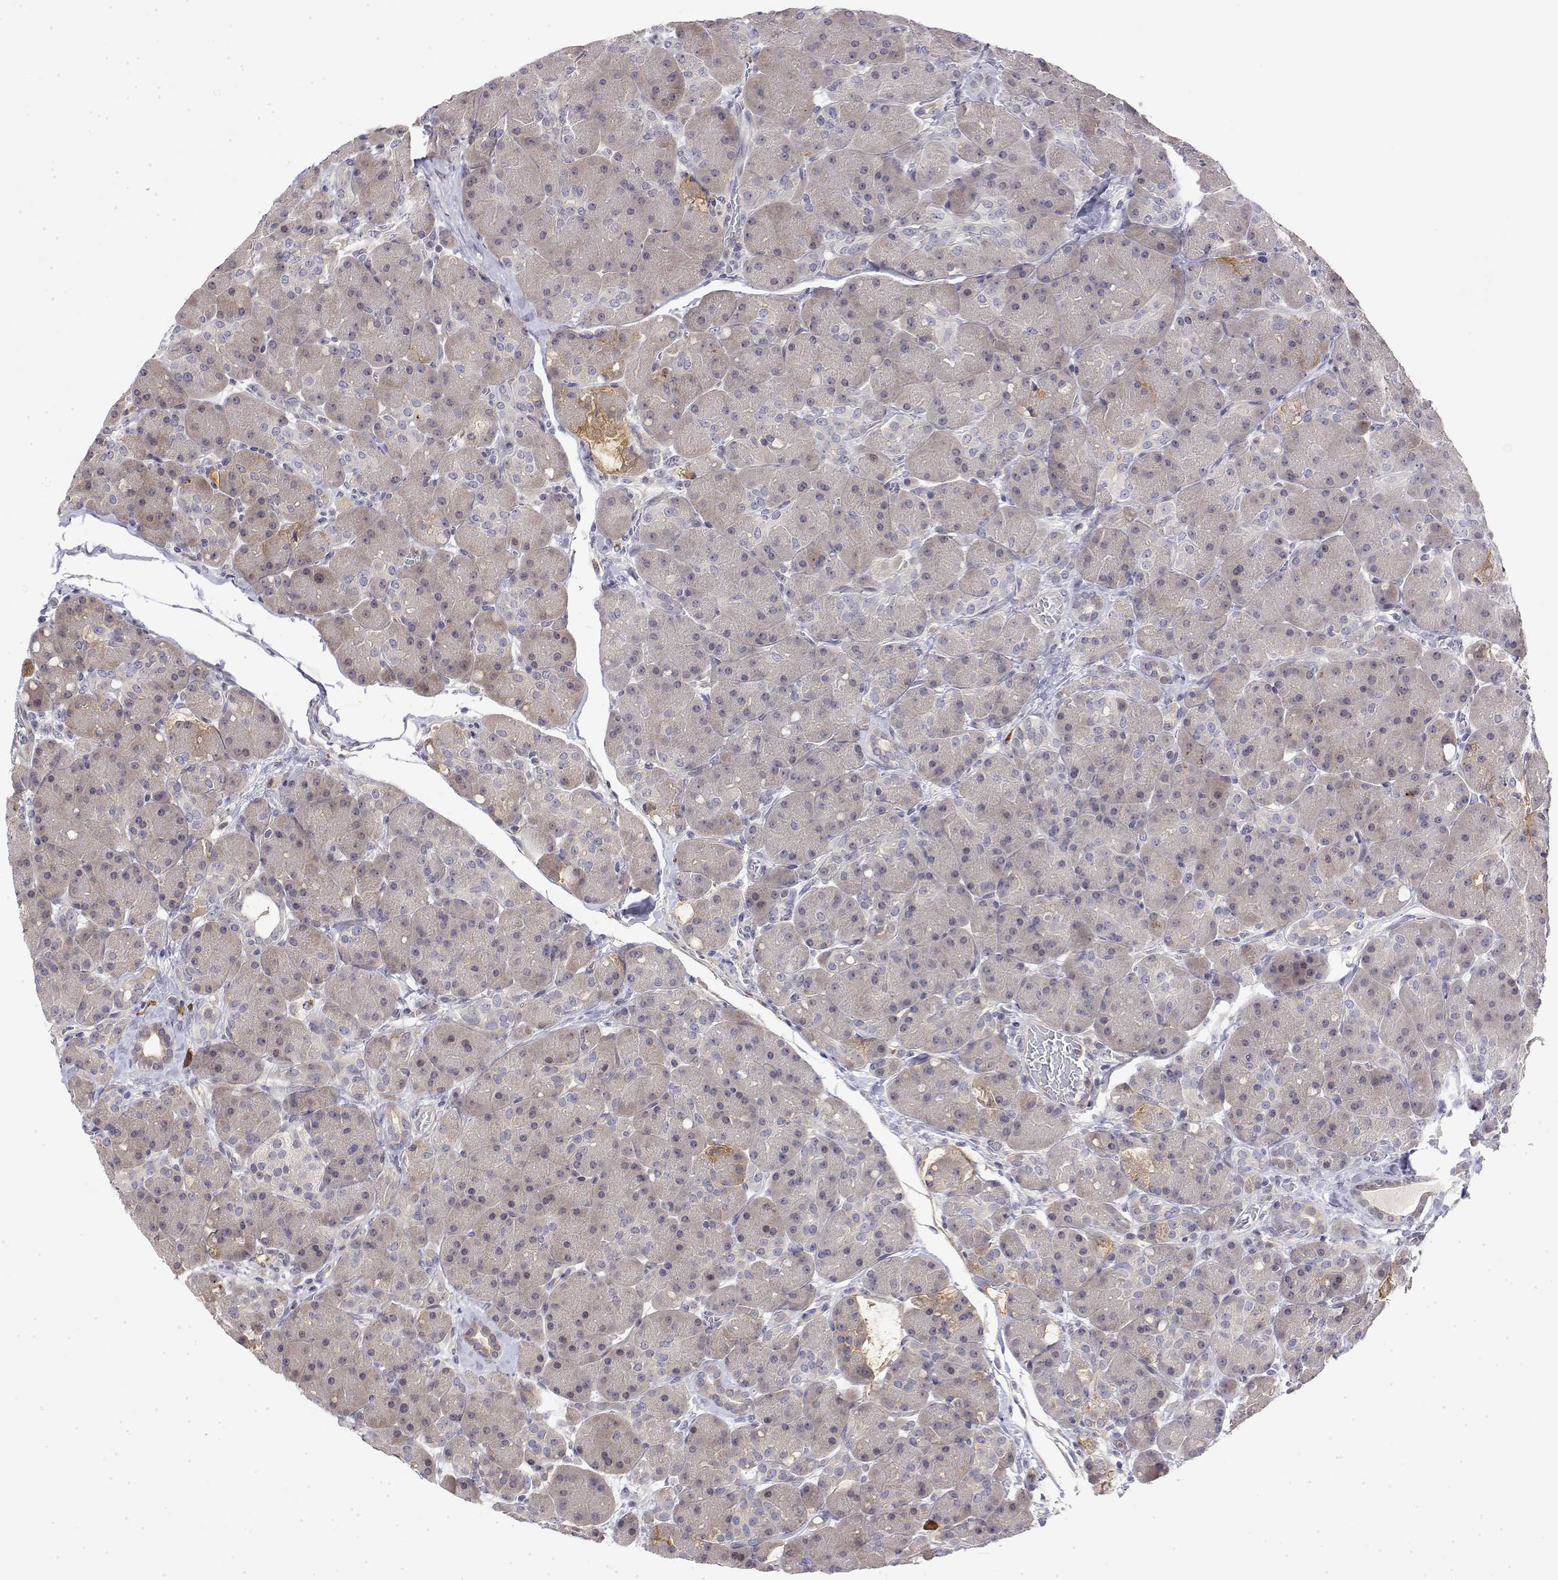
{"staining": {"intensity": "negative", "quantity": "none", "location": "none"}, "tissue": "pancreas", "cell_type": "Exocrine glandular cells", "image_type": "normal", "snomed": [{"axis": "morphology", "description": "Normal tissue, NOS"}, {"axis": "topography", "description": "Pancreas"}], "caption": "Immunohistochemistry (IHC) histopathology image of unremarkable human pancreas stained for a protein (brown), which displays no staining in exocrine glandular cells.", "gene": "IGFBP4", "patient": {"sex": "male", "age": 55}}